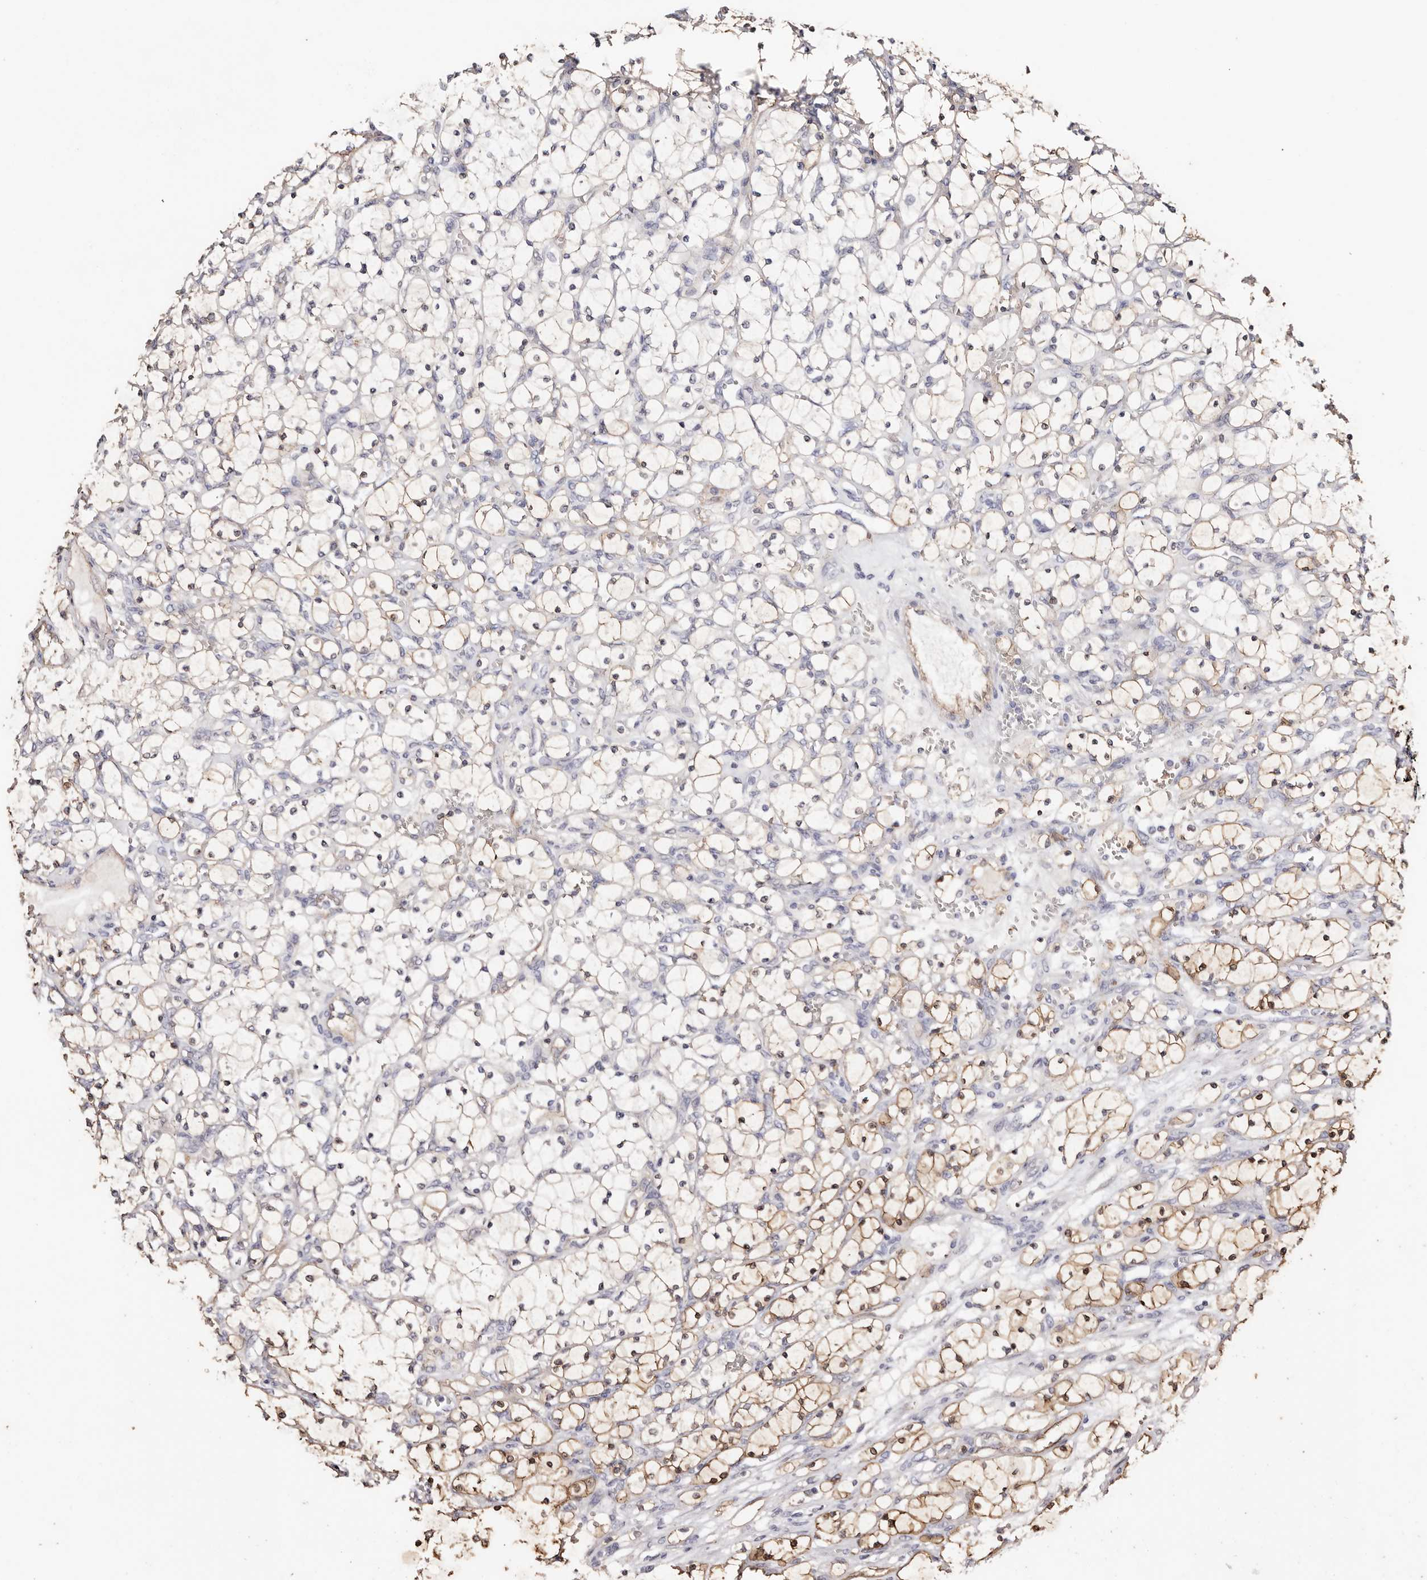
{"staining": {"intensity": "moderate", "quantity": "25%-75%", "location": "cytoplasmic/membranous"}, "tissue": "renal cancer", "cell_type": "Tumor cells", "image_type": "cancer", "snomed": [{"axis": "morphology", "description": "Adenocarcinoma, NOS"}, {"axis": "topography", "description": "Kidney"}], "caption": "Protein positivity by immunohistochemistry demonstrates moderate cytoplasmic/membranous expression in approximately 25%-75% of tumor cells in renal cancer. Nuclei are stained in blue.", "gene": "TGM2", "patient": {"sex": "female", "age": 69}}